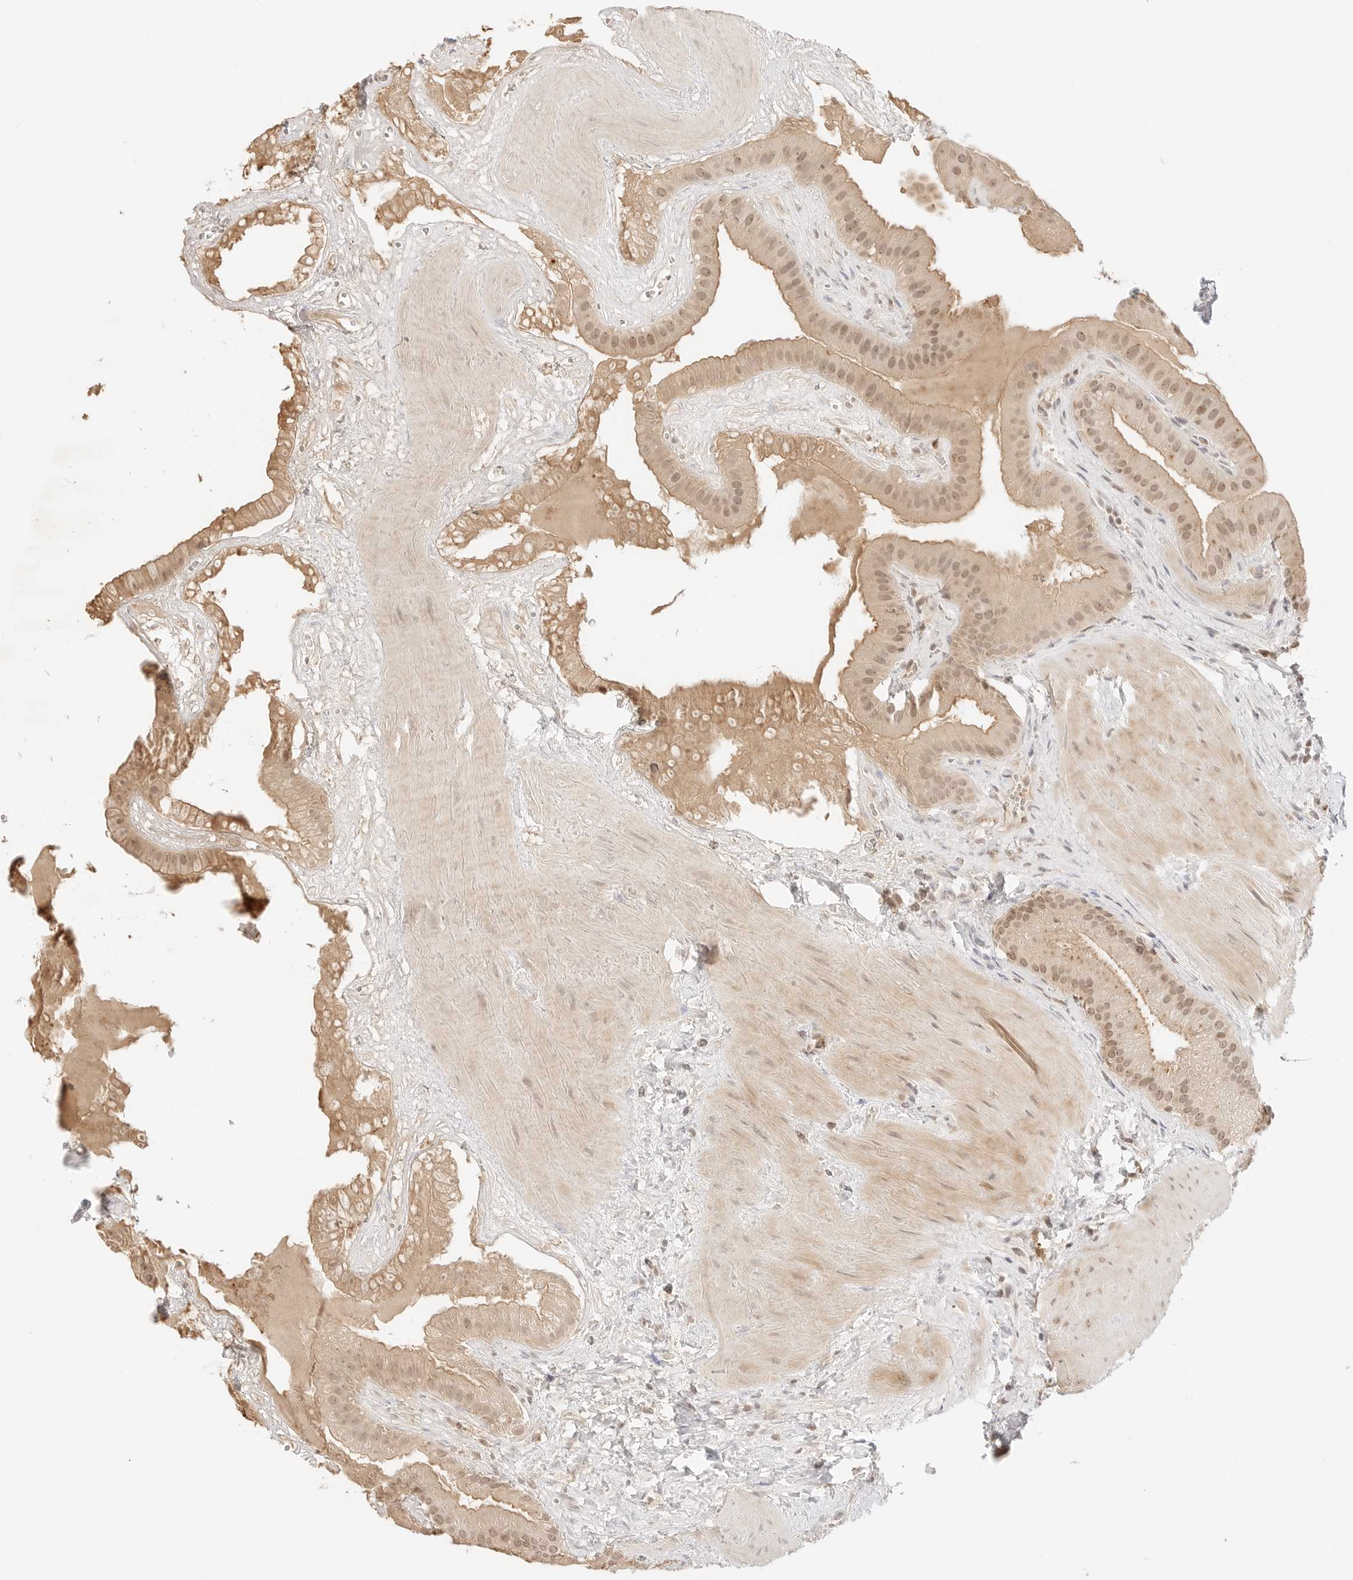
{"staining": {"intensity": "moderate", "quantity": "25%-75%", "location": "cytoplasmic/membranous,nuclear"}, "tissue": "gallbladder", "cell_type": "Glandular cells", "image_type": "normal", "snomed": [{"axis": "morphology", "description": "Normal tissue, NOS"}, {"axis": "topography", "description": "Gallbladder"}], "caption": "An IHC micrograph of normal tissue is shown. Protein staining in brown labels moderate cytoplasmic/membranous,nuclear positivity in gallbladder within glandular cells.", "gene": "RPS6KL1", "patient": {"sex": "male", "age": 55}}